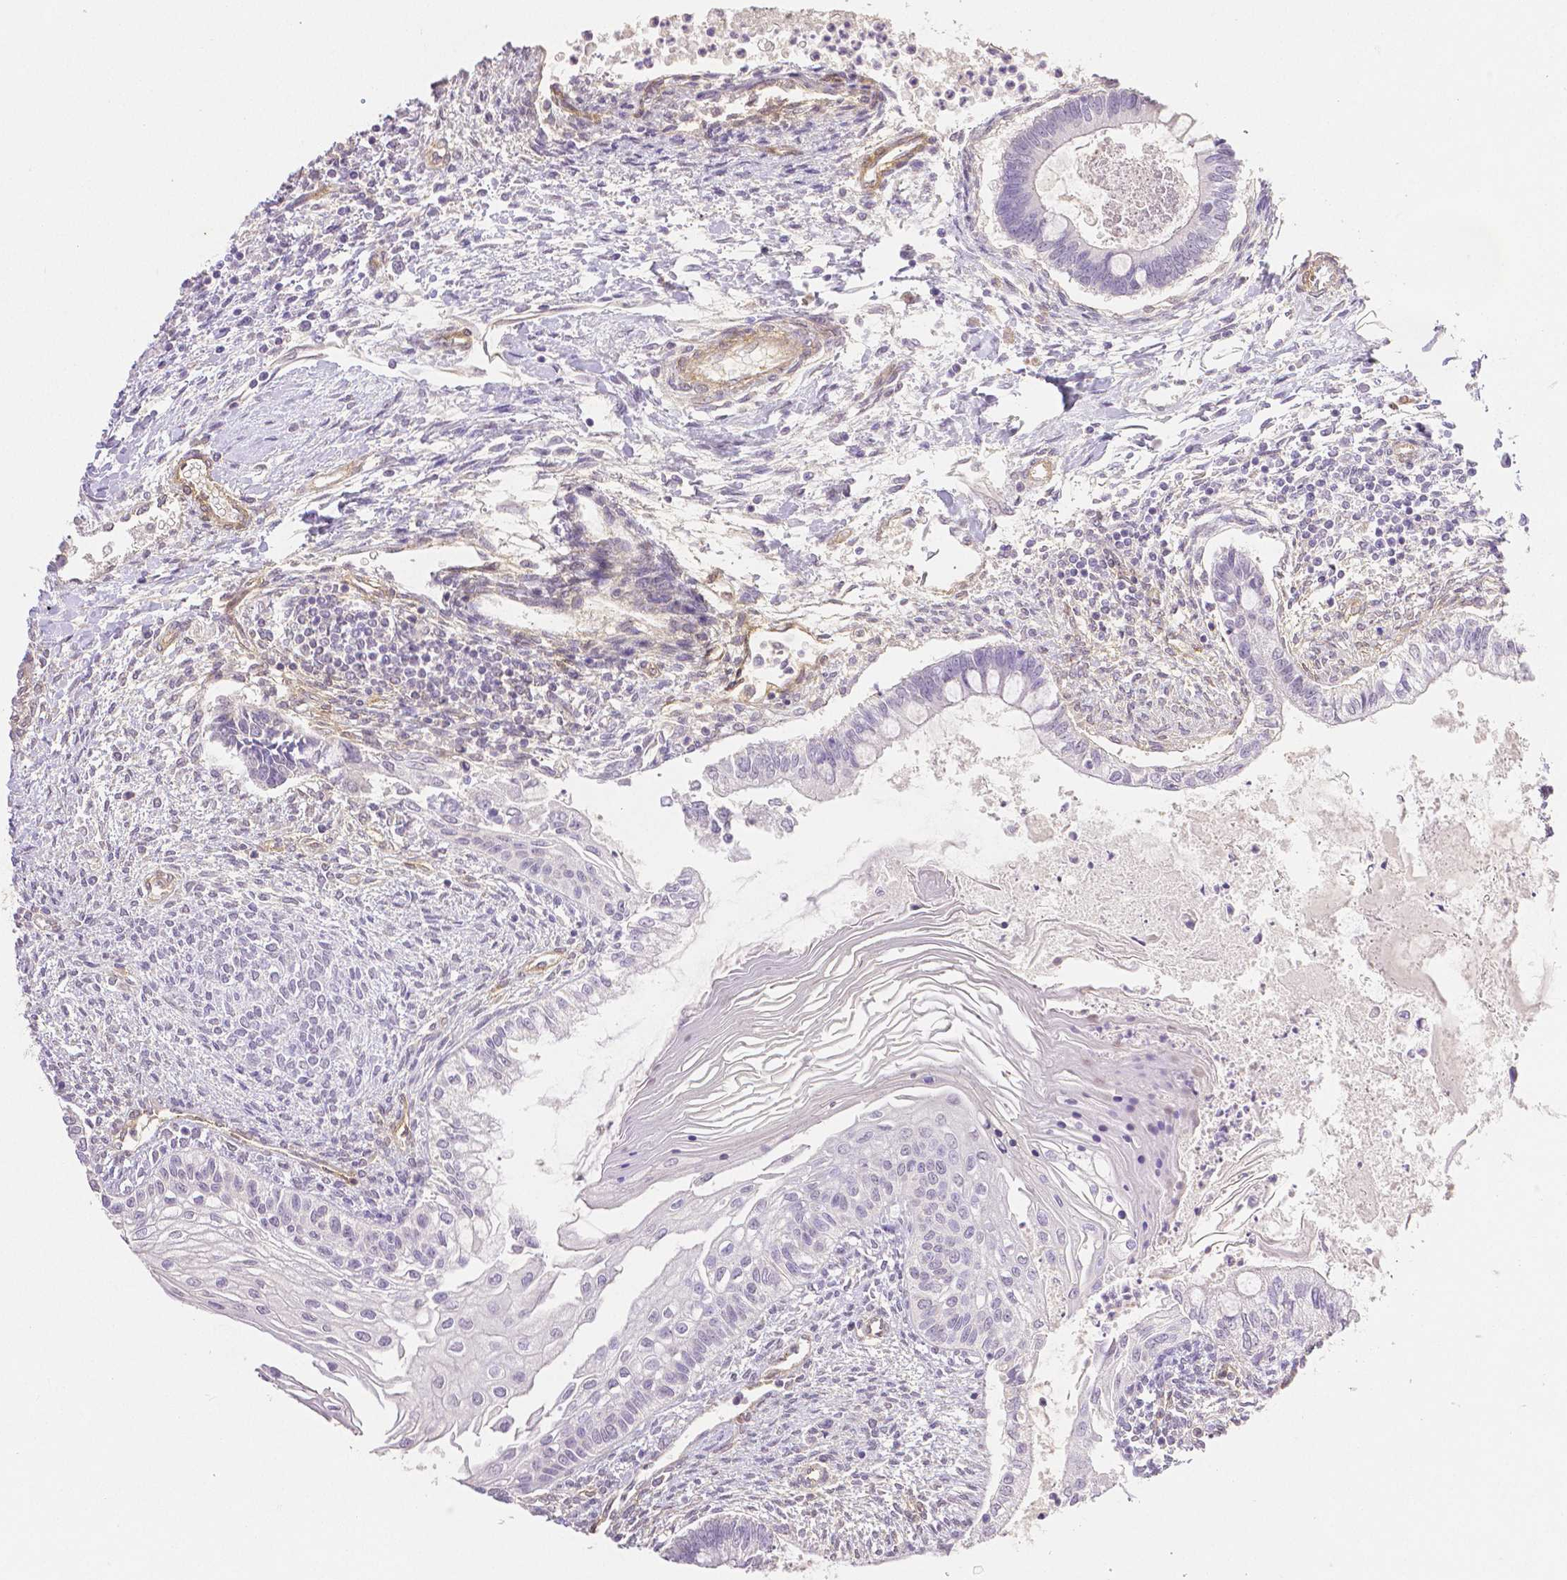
{"staining": {"intensity": "negative", "quantity": "none", "location": "none"}, "tissue": "testis cancer", "cell_type": "Tumor cells", "image_type": "cancer", "snomed": [{"axis": "morphology", "description": "Carcinoma, Embryonal, NOS"}, {"axis": "topography", "description": "Testis"}], "caption": "IHC of testis embryonal carcinoma demonstrates no positivity in tumor cells.", "gene": "THY1", "patient": {"sex": "male", "age": 37}}